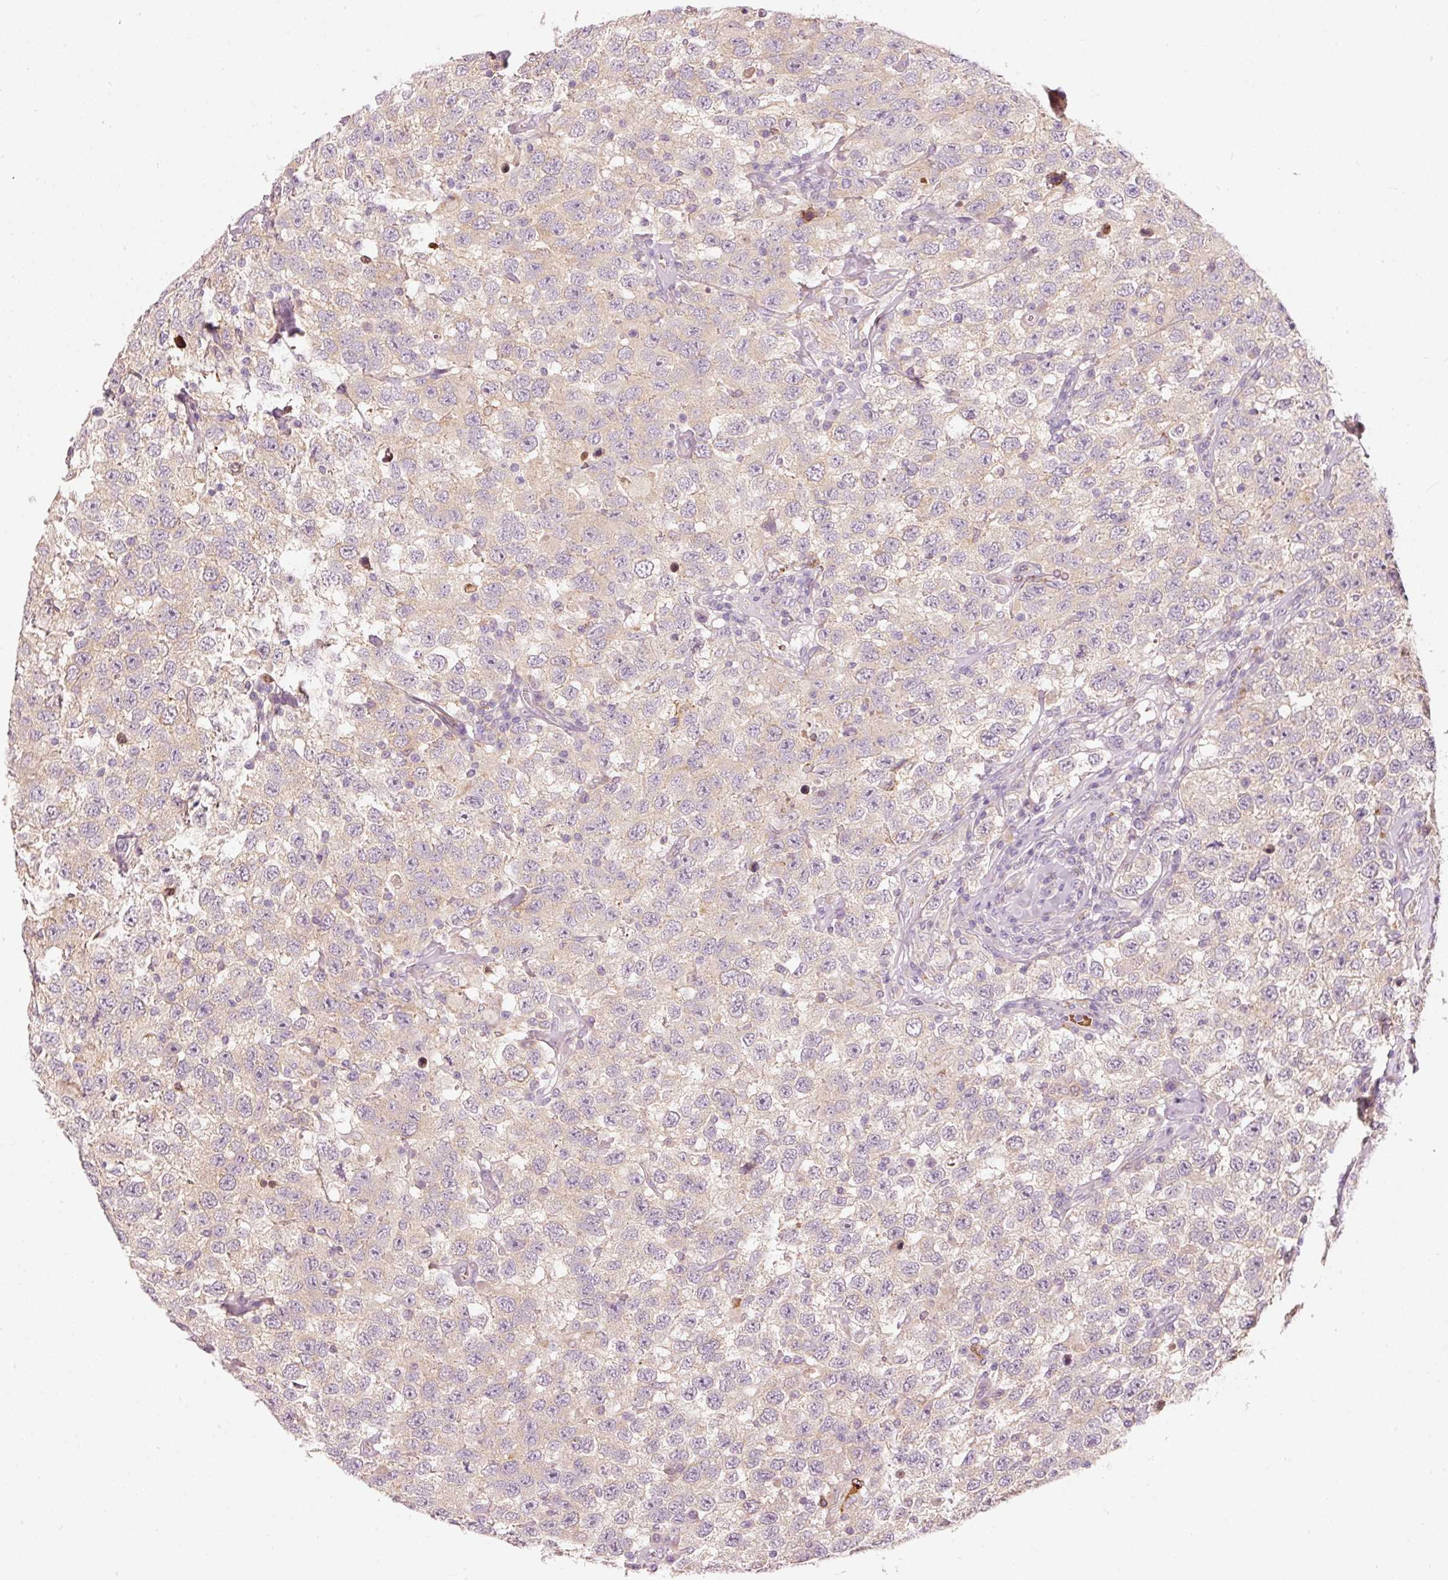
{"staining": {"intensity": "negative", "quantity": "none", "location": "none"}, "tissue": "testis cancer", "cell_type": "Tumor cells", "image_type": "cancer", "snomed": [{"axis": "morphology", "description": "Seminoma, NOS"}, {"axis": "topography", "description": "Testis"}], "caption": "Histopathology image shows no significant protein expression in tumor cells of testis seminoma. (DAB (3,3'-diaminobenzidine) immunohistochemistry with hematoxylin counter stain).", "gene": "KLHL21", "patient": {"sex": "male", "age": 41}}